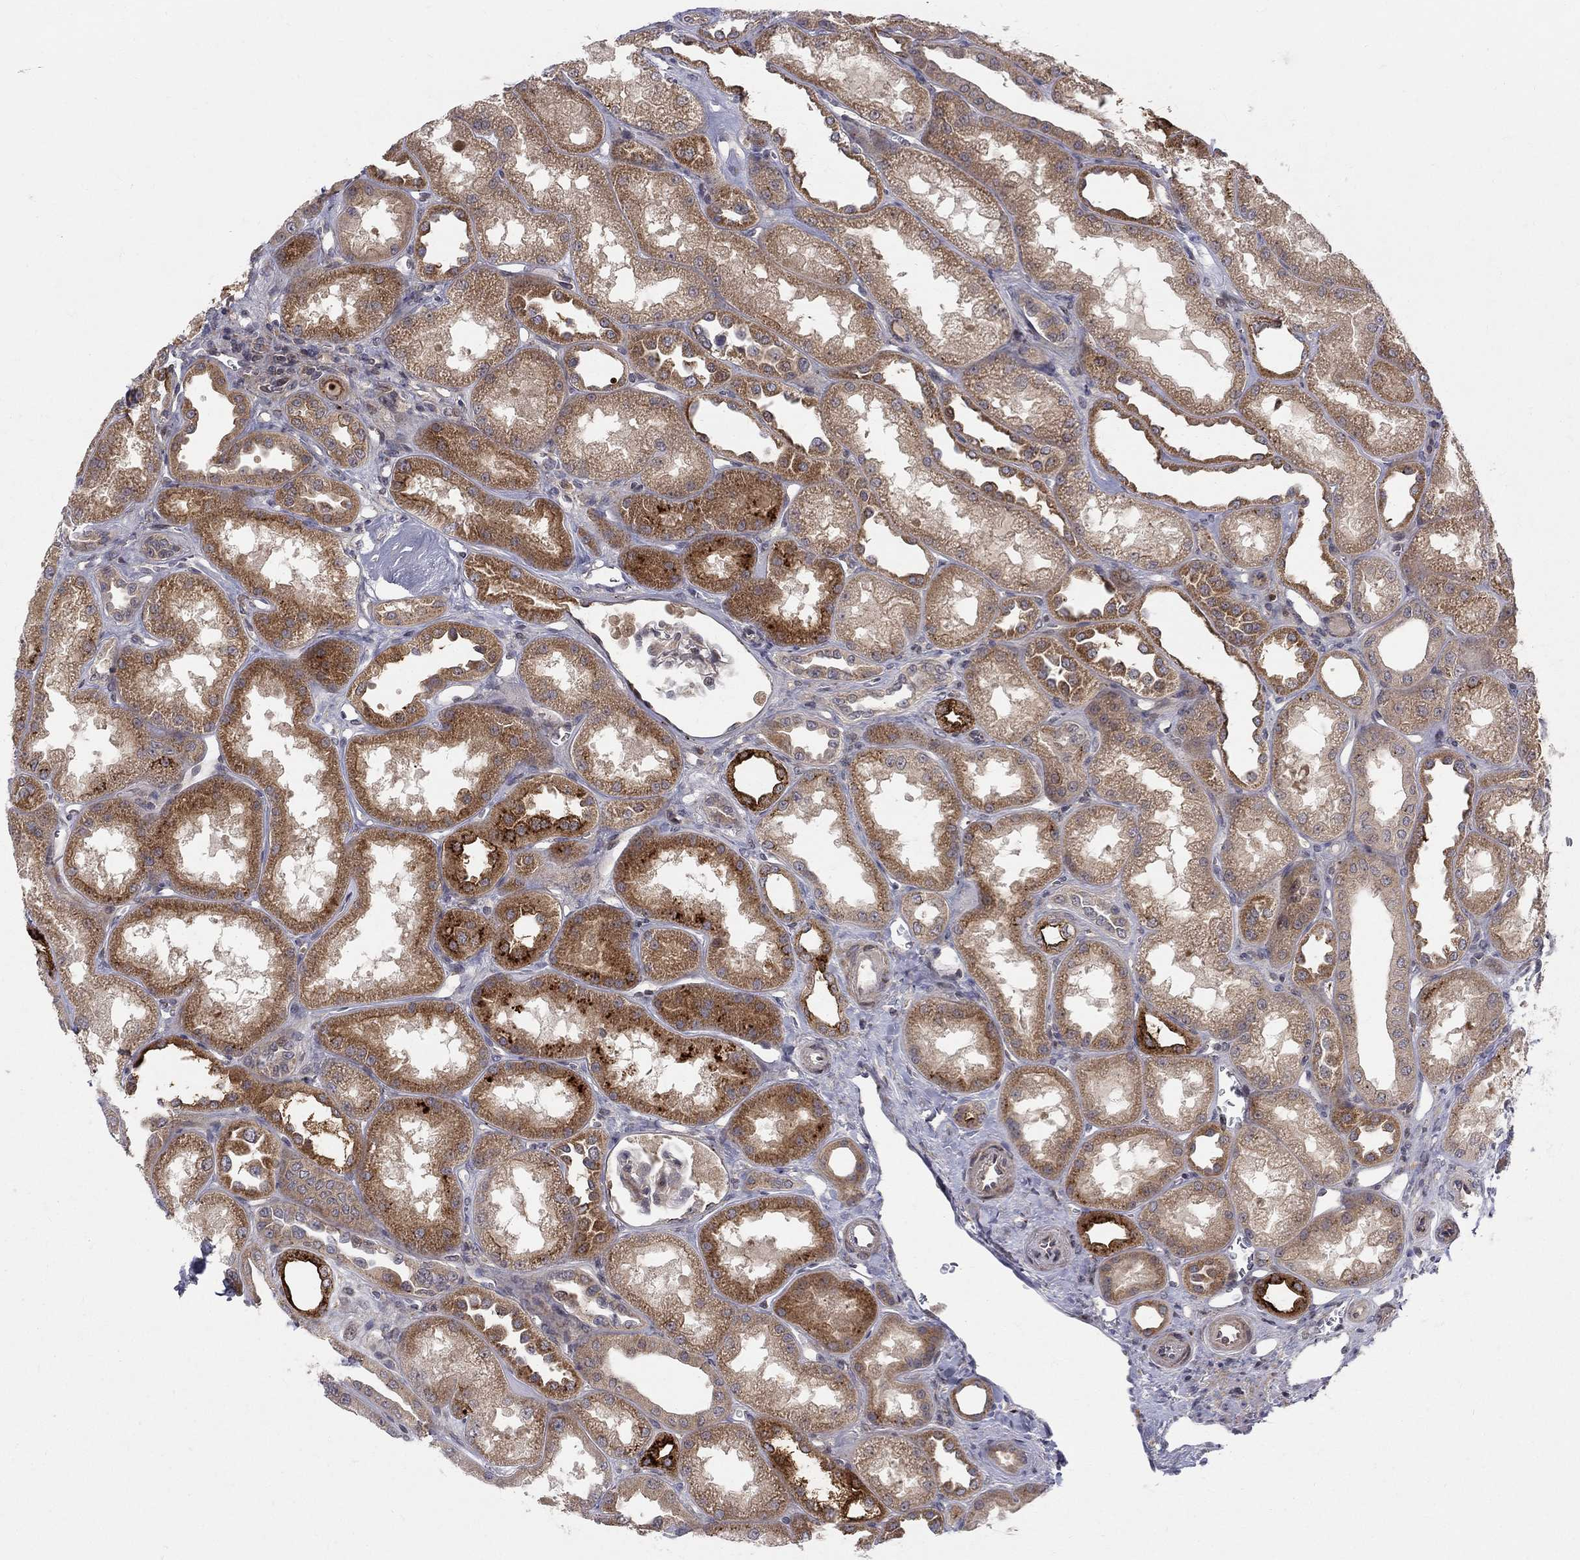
{"staining": {"intensity": "negative", "quantity": "none", "location": "none"}, "tissue": "kidney", "cell_type": "Cells in glomeruli", "image_type": "normal", "snomed": [{"axis": "morphology", "description": "Normal tissue, NOS"}, {"axis": "topography", "description": "Kidney"}], "caption": "Immunohistochemistry of unremarkable kidney demonstrates no positivity in cells in glomeruli.", "gene": "WDR19", "patient": {"sex": "male", "age": 61}}